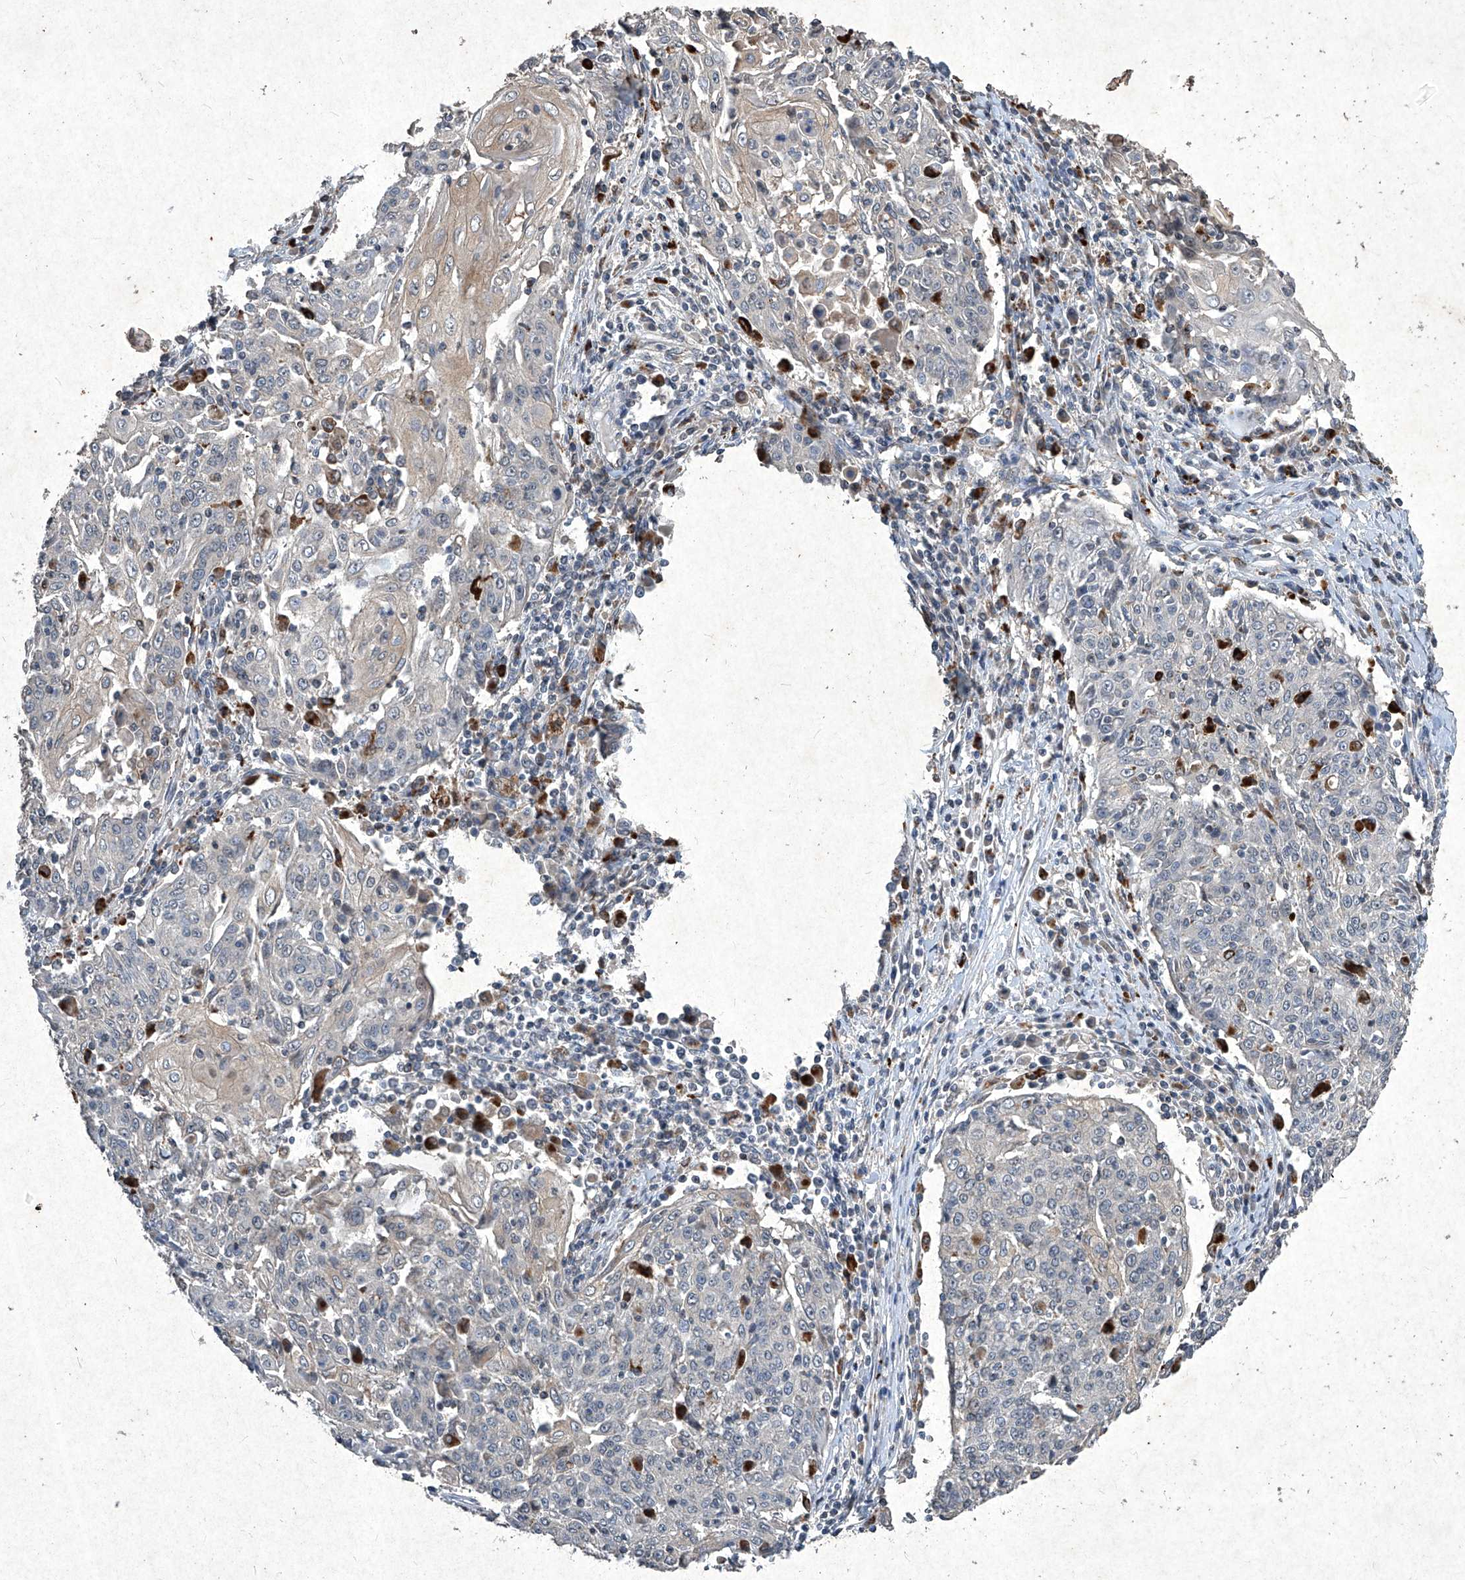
{"staining": {"intensity": "negative", "quantity": "none", "location": "none"}, "tissue": "cervical cancer", "cell_type": "Tumor cells", "image_type": "cancer", "snomed": [{"axis": "morphology", "description": "Squamous cell carcinoma, NOS"}, {"axis": "topography", "description": "Cervix"}], "caption": "A histopathology image of human cervical cancer (squamous cell carcinoma) is negative for staining in tumor cells.", "gene": "MED16", "patient": {"sex": "female", "age": 48}}